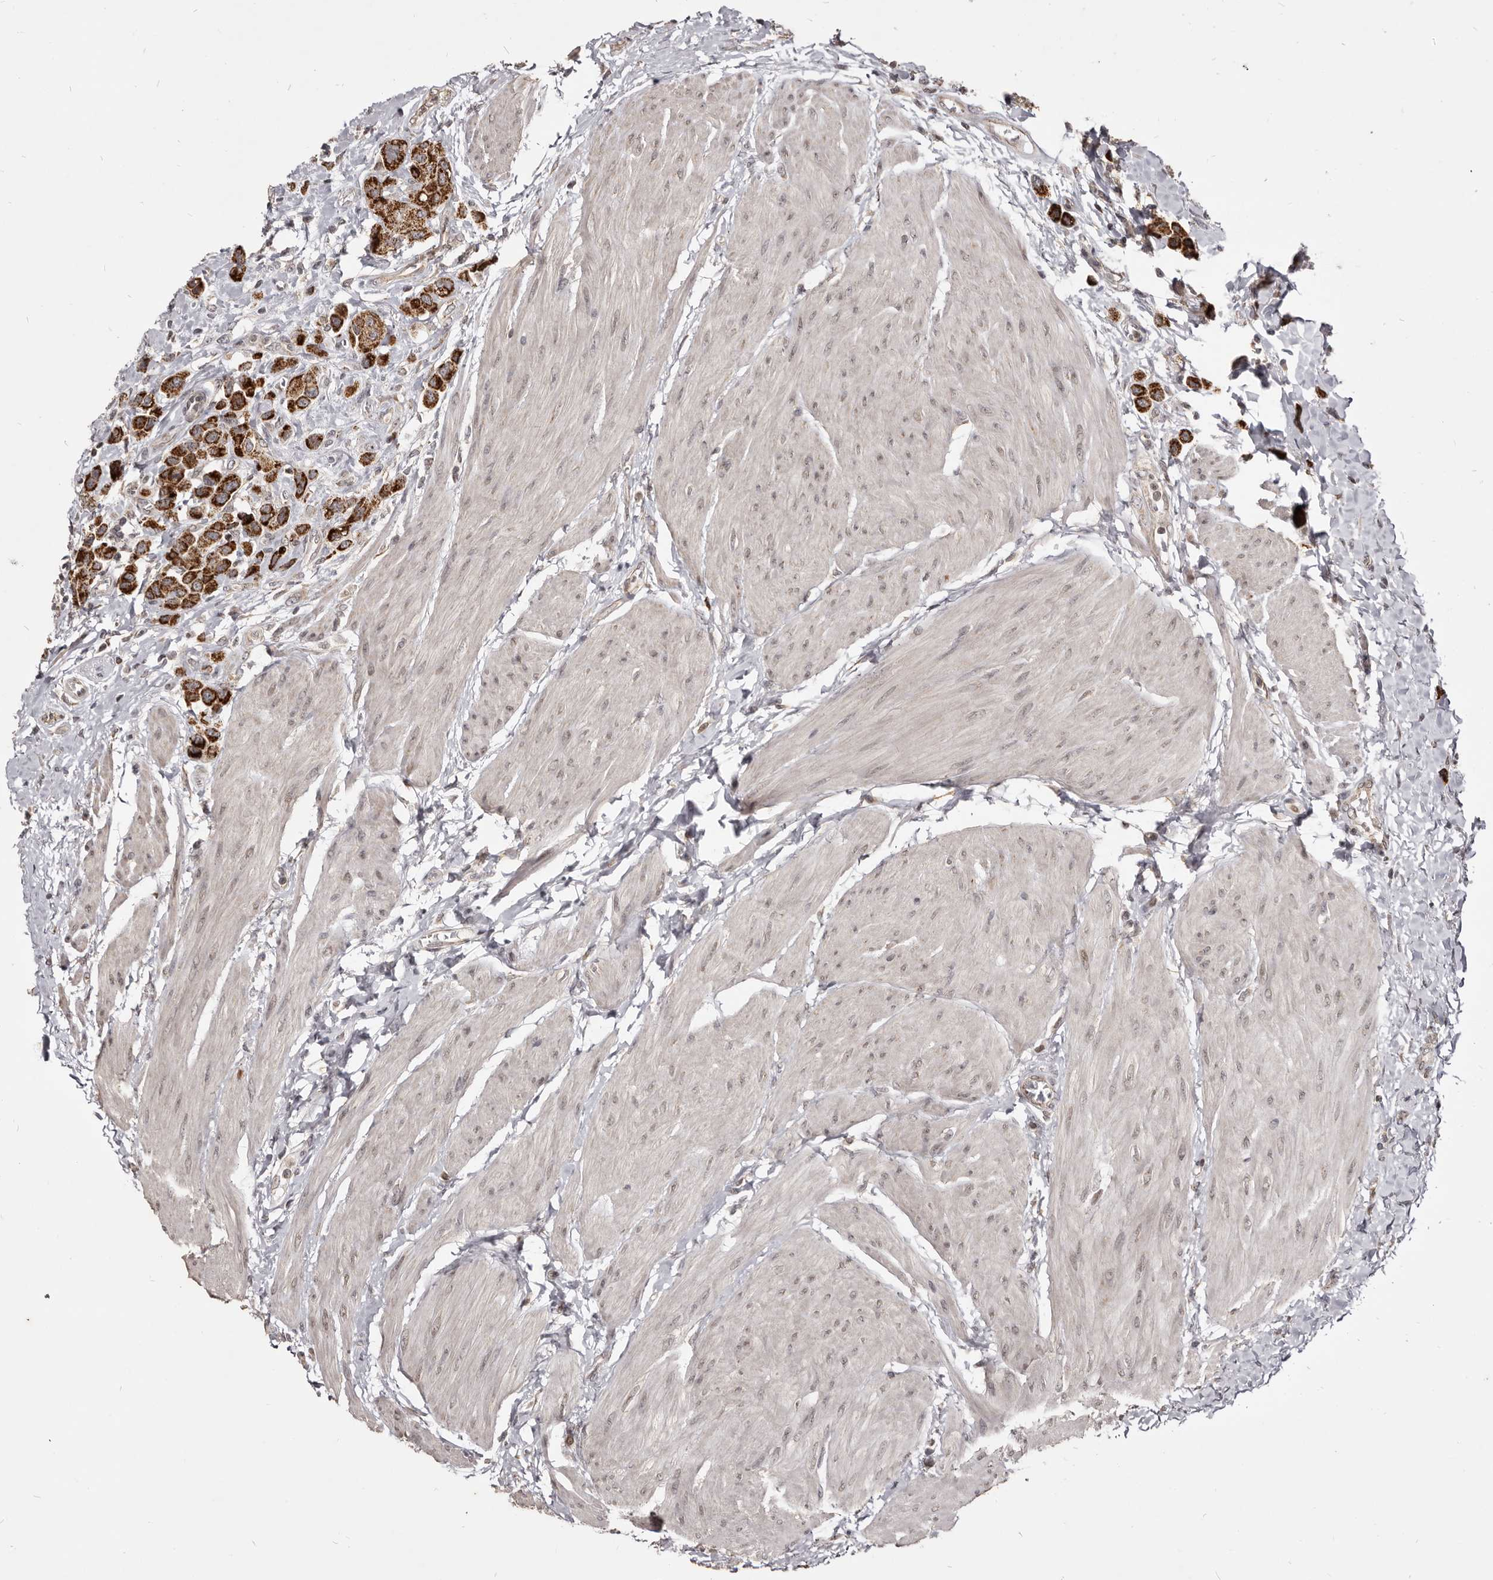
{"staining": {"intensity": "strong", "quantity": ">75%", "location": "cytoplasmic/membranous"}, "tissue": "urothelial cancer", "cell_type": "Tumor cells", "image_type": "cancer", "snomed": [{"axis": "morphology", "description": "Urothelial carcinoma, High grade"}, {"axis": "topography", "description": "Urinary bladder"}], "caption": "Protein staining displays strong cytoplasmic/membranous positivity in approximately >75% of tumor cells in urothelial carcinoma (high-grade).", "gene": "THUMPD1", "patient": {"sex": "male", "age": 50}}